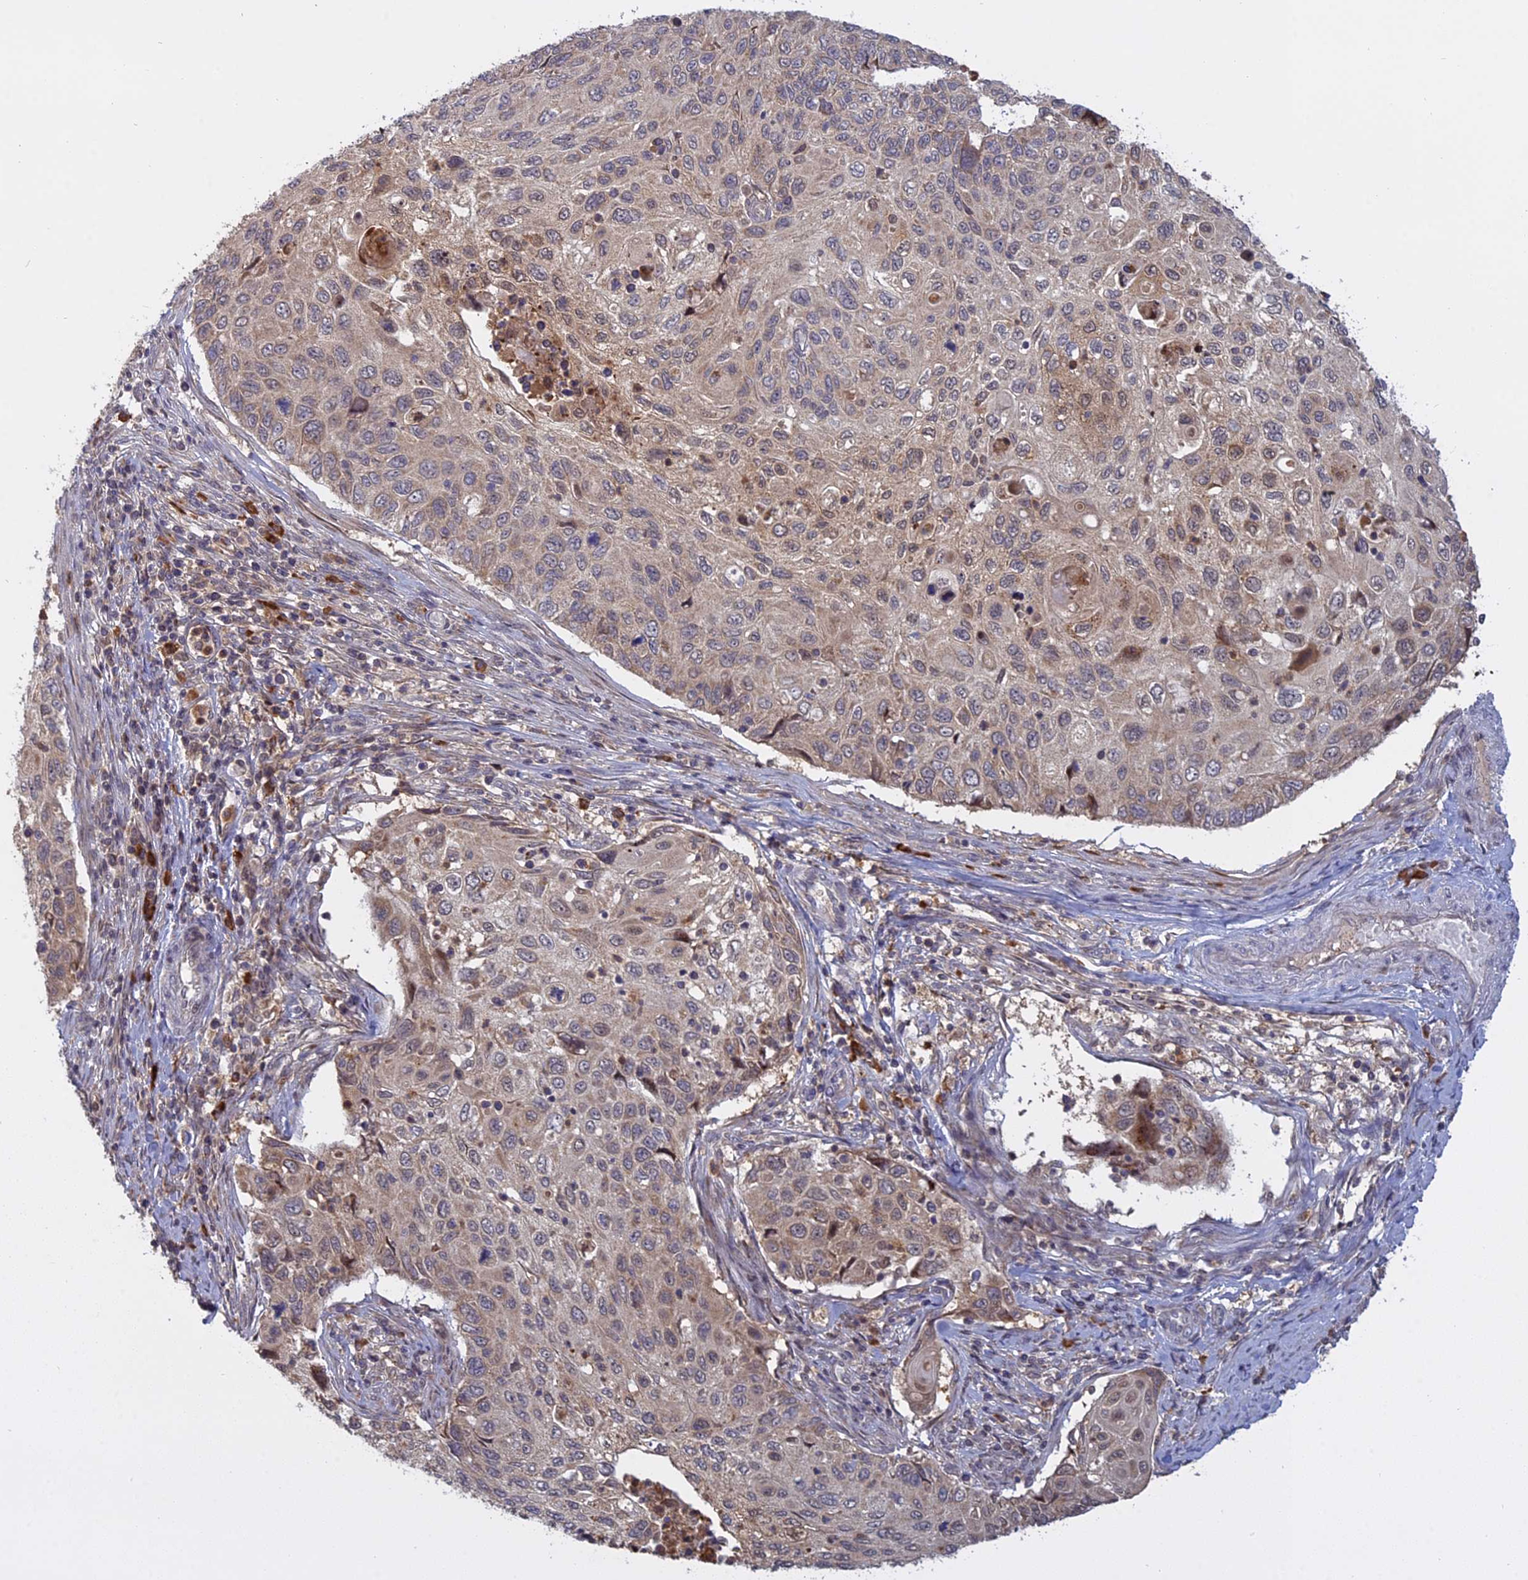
{"staining": {"intensity": "weak", "quantity": "25%-75%", "location": "cytoplasmic/membranous"}, "tissue": "cervical cancer", "cell_type": "Tumor cells", "image_type": "cancer", "snomed": [{"axis": "morphology", "description": "Squamous cell carcinoma, NOS"}, {"axis": "topography", "description": "Cervix"}], "caption": "IHC (DAB) staining of human cervical squamous cell carcinoma reveals weak cytoplasmic/membranous protein staining in approximately 25%-75% of tumor cells.", "gene": "TMEM208", "patient": {"sex": "female", "age": 70}}